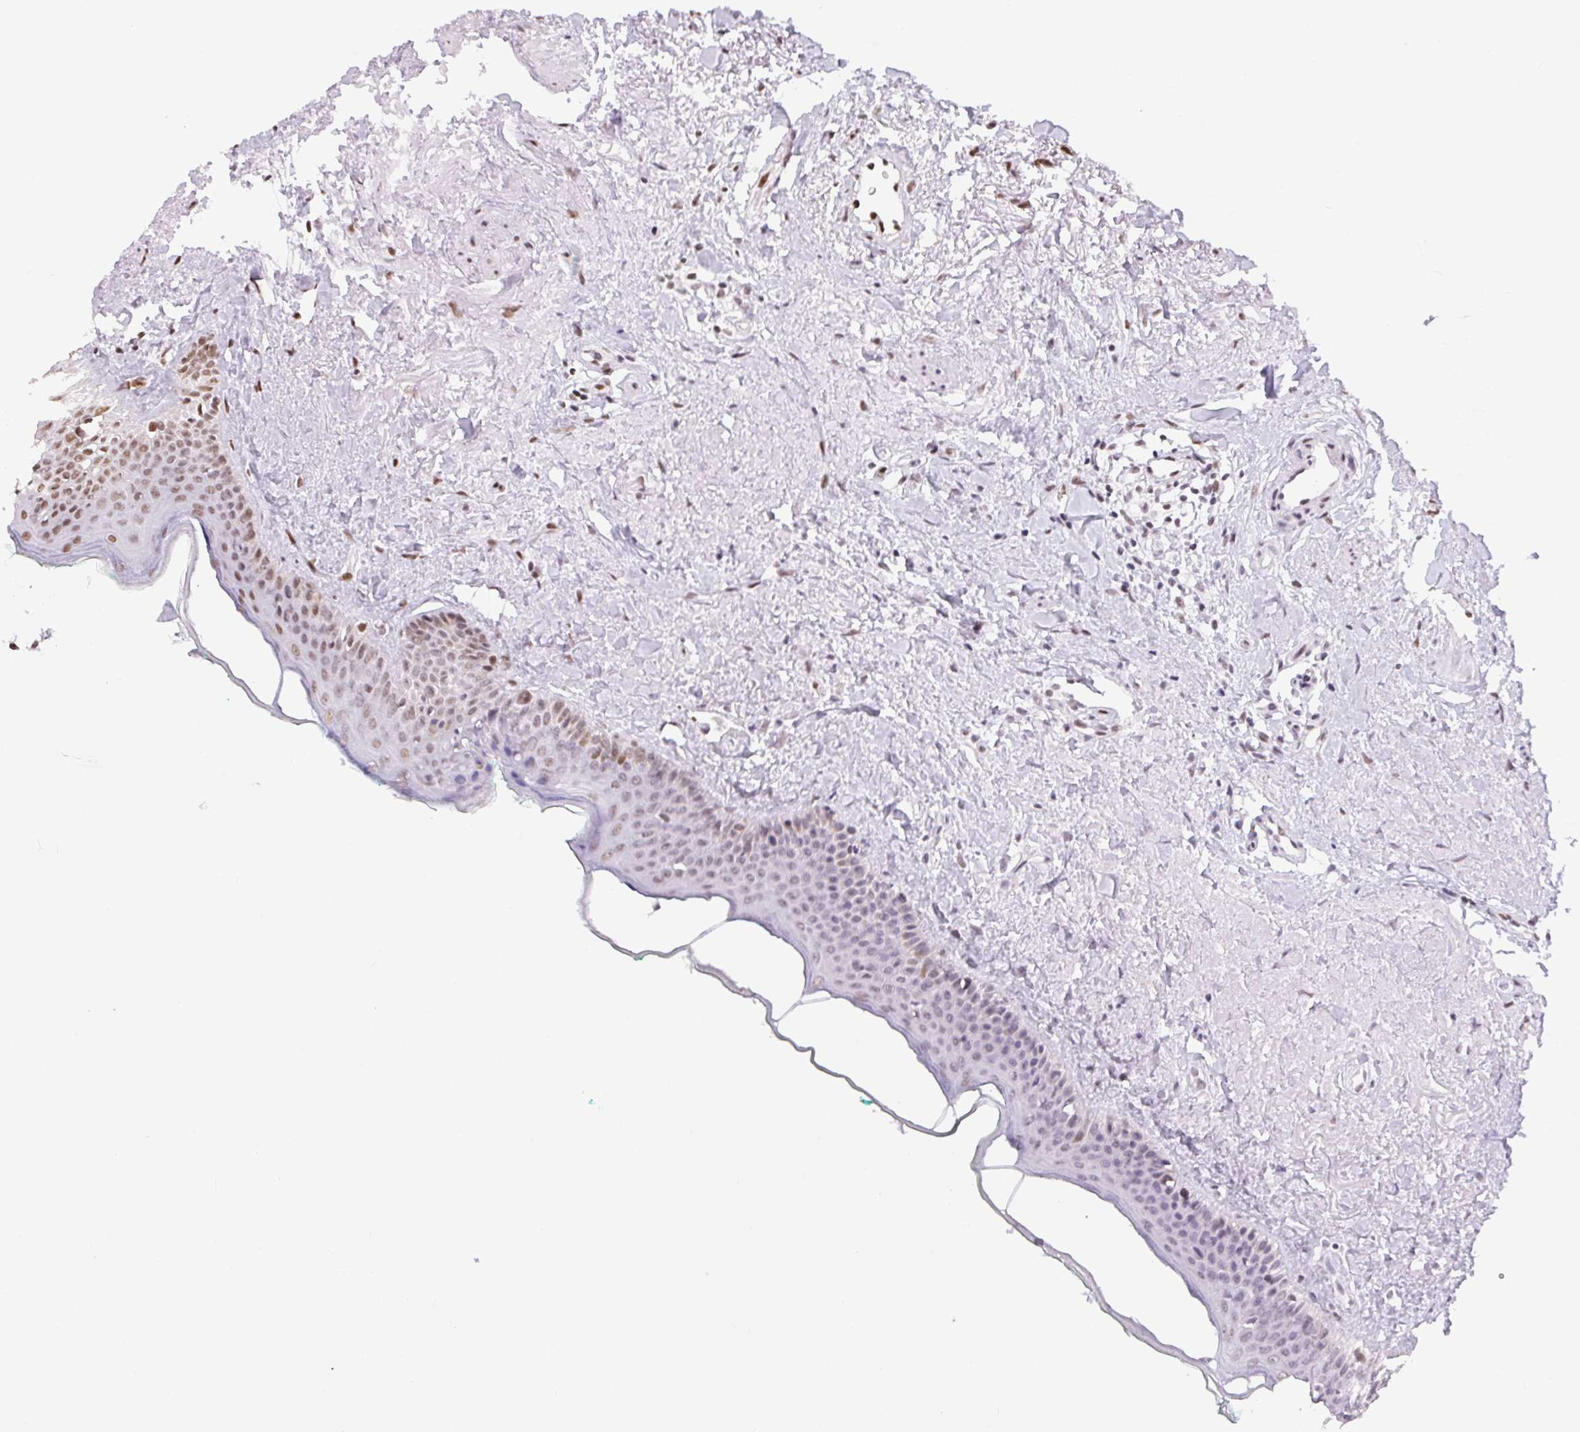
{"staining": {"intensity": "moderate", "quantity": "<25%", "location": "nuclear"}, "tissue": "oral mucosa", "cell_type": "Squamous epithelial cells", "image_type": "normal", "snomed": [{"axis": "morphology", "description": "Normal tissue, NOS"}, {"axis": "topography", "description": "Oral tissue"}], "caption": "About <25% of squamous epithelial cells in normal human oral mucosa show moderate nuclear protein positivity as visualized by brown immunohistochemical staining.", "gene": "ZNF80", "patient": {"sex": "female", "age": 70}}